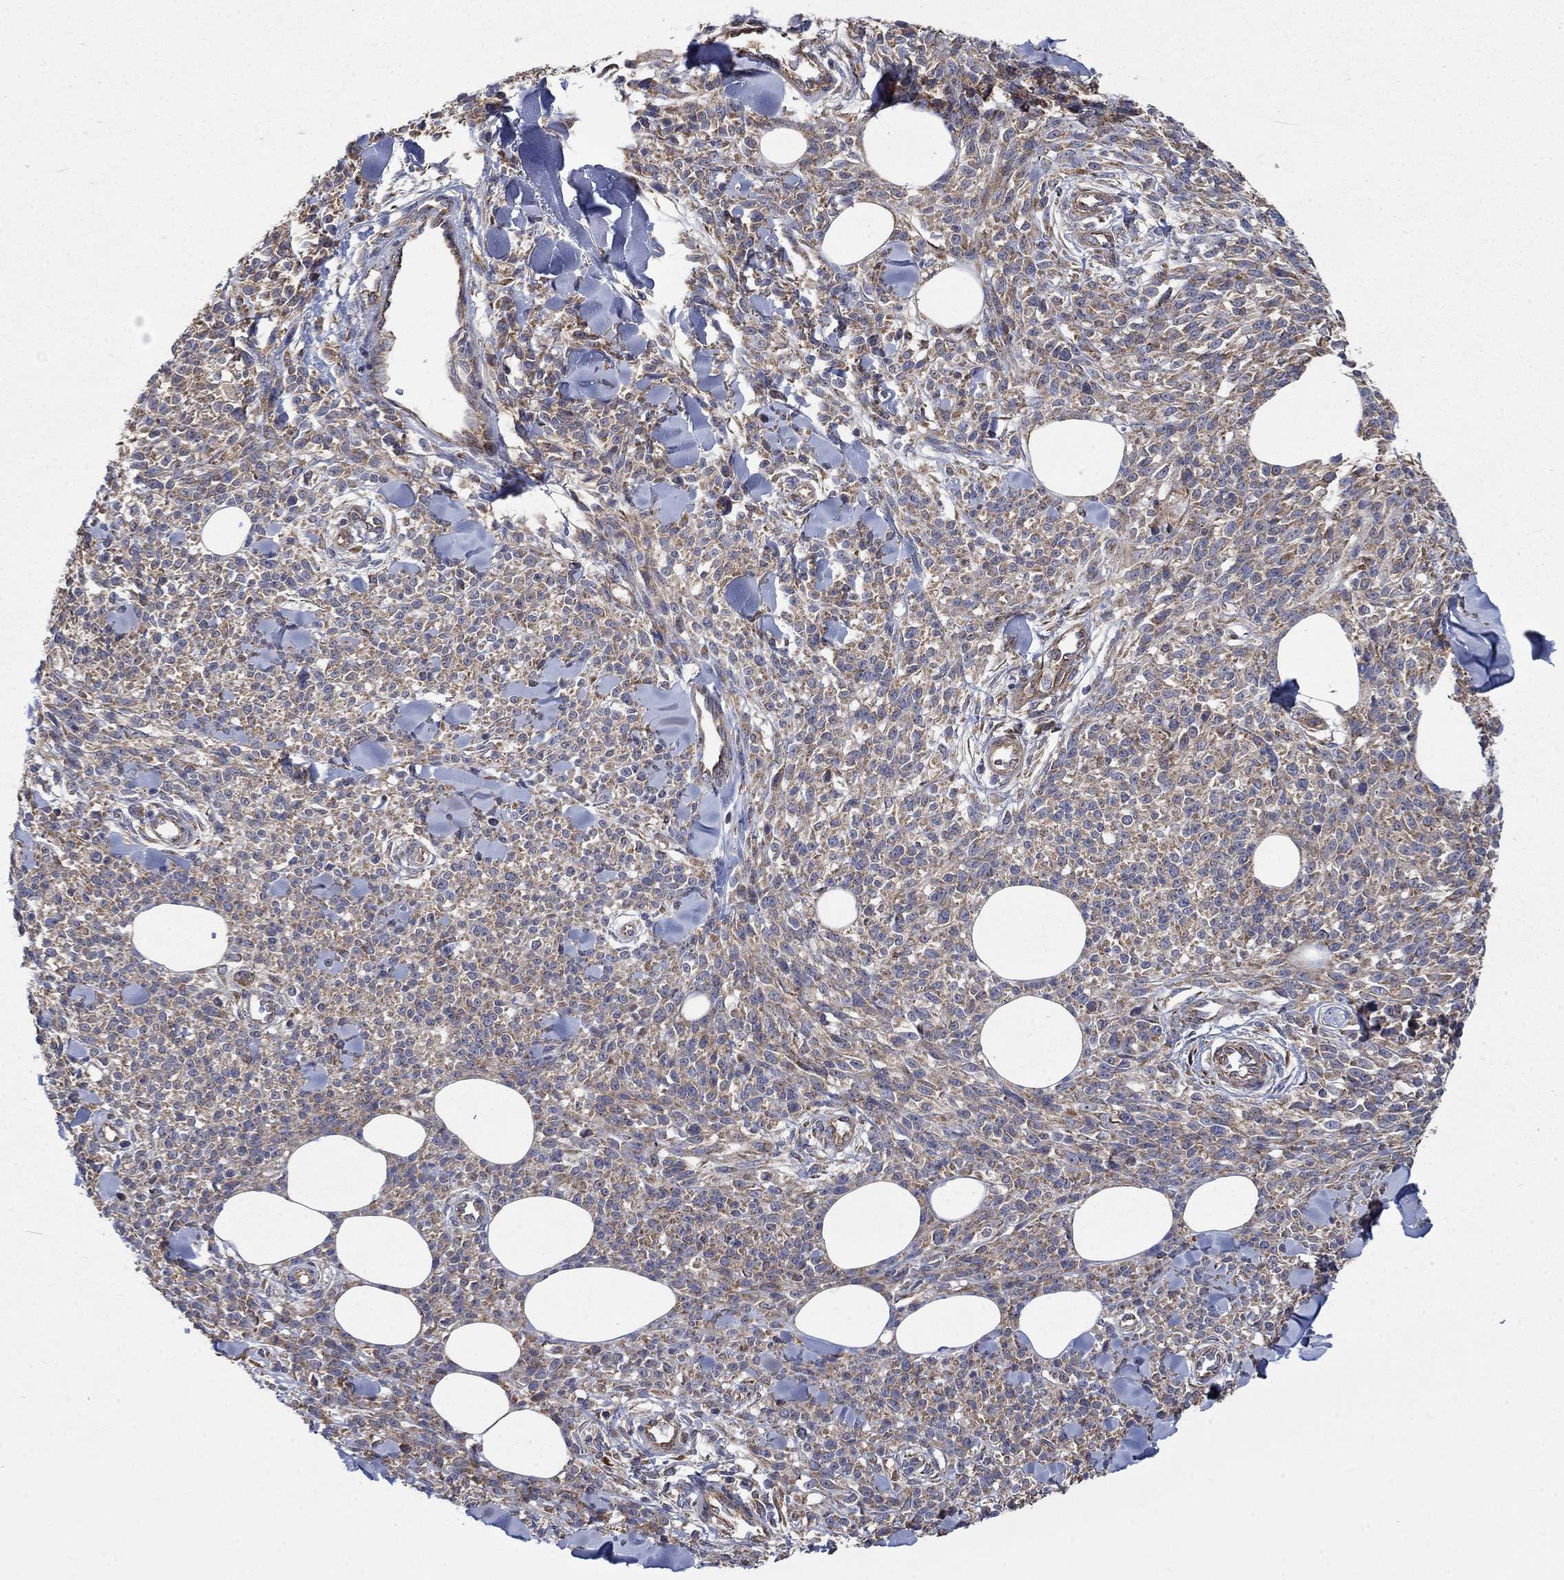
{"staining": {"intensity": "weak", "quantity": ">75%", "location": "cytoplasmic/membranous"}, "tissue": "melanoma", "cell_type": "Tumor cells", "image_type": "cancer", "snomed": [{"axis": "morphology", "description": "Malignant melanoma, NOS"}, {"axis": "topography", "description": "Skin"}, {"axis": "topography", "description": "Skin of trunk"}], "caption": "Immunohistochemistry micrograph of neoplastic tissue: melanoma stained using immunohistochemistry (IHC) reveals low levels of weak protein expression localized specifically in the cytoplasmic/membranous of tumor cells, appearing as a cytoplasmic/membranous brown color.", "gene": "RPLP0", "patient": {"sex": "male", "age": 74}}